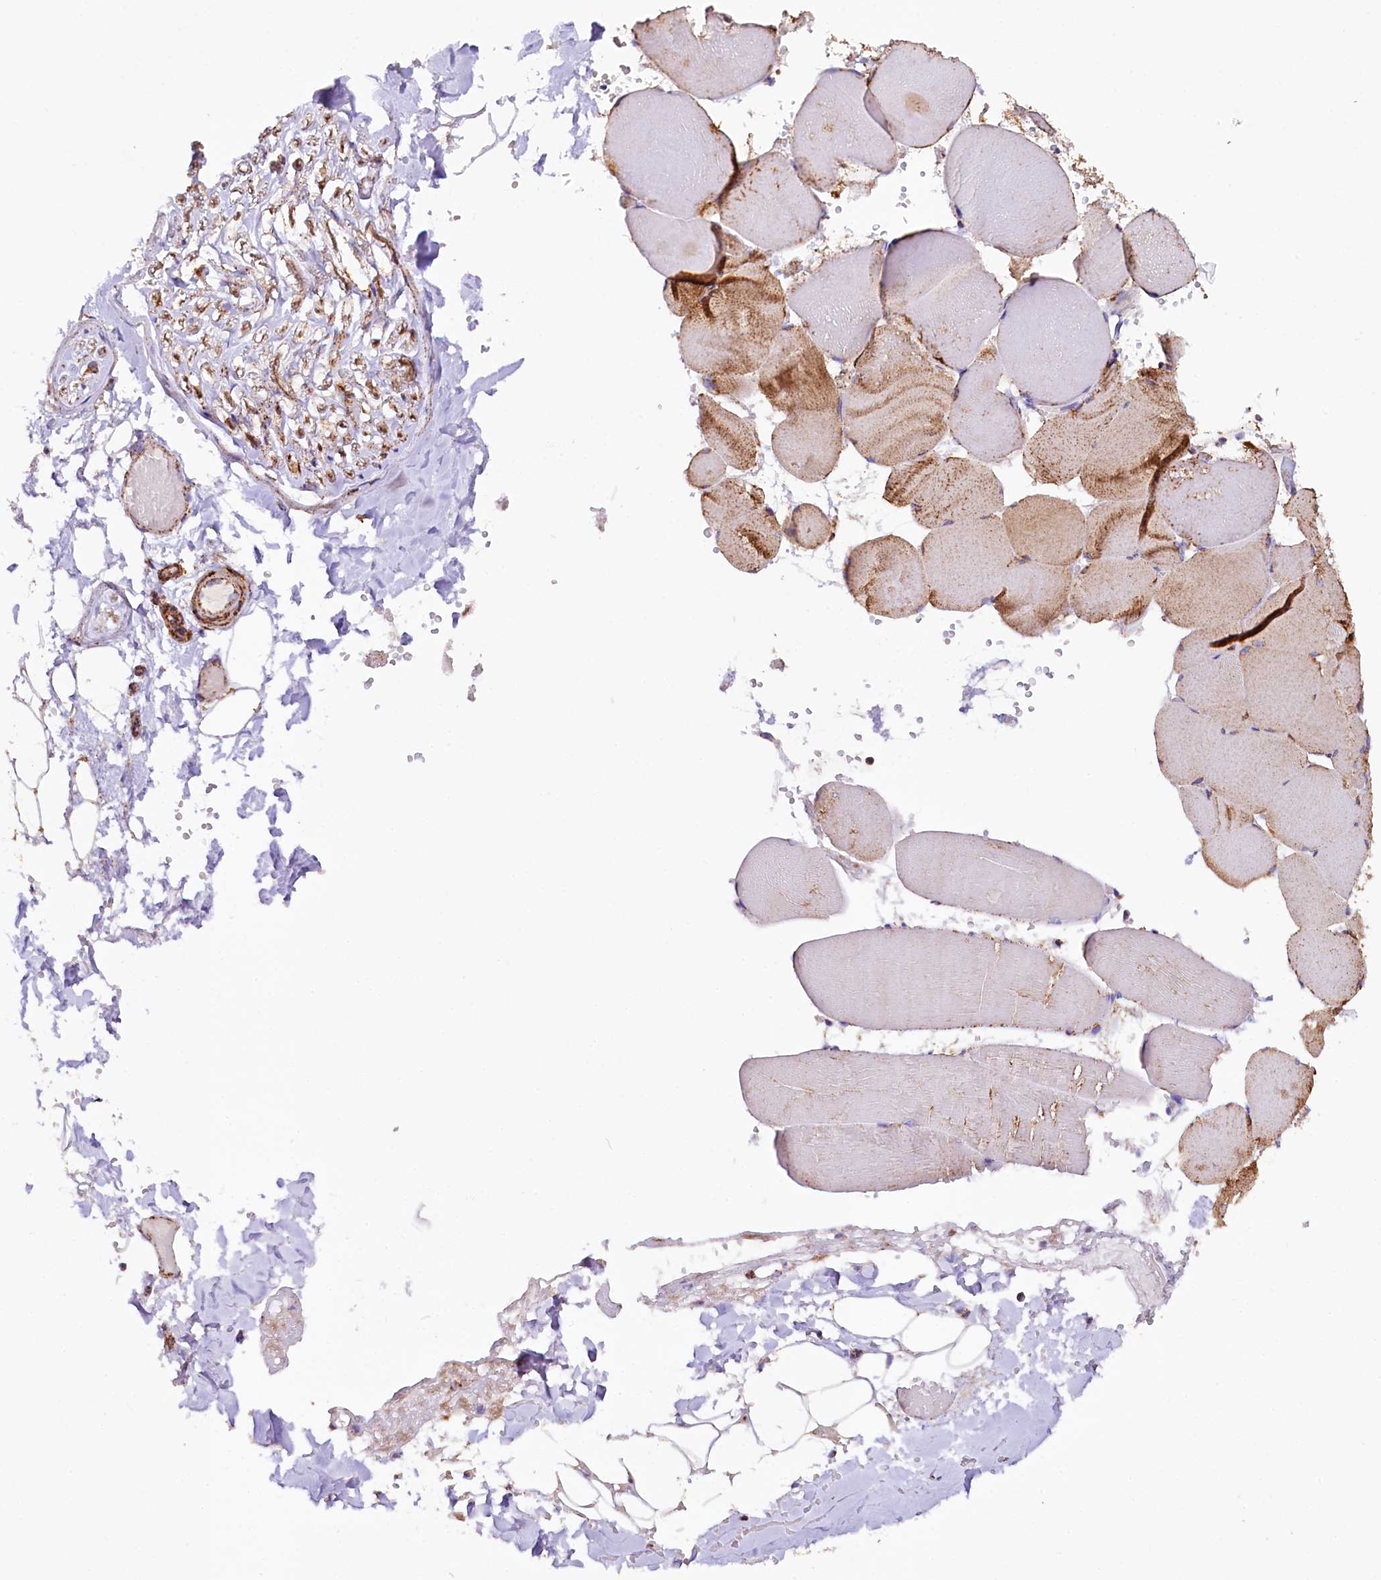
{"staining": {"intensity": "strong", "quantity": "25%-75%", "location": "cytoplasmic/membranous"}, "tissue": "adipose tissue", "cell_type": "Adipocytes", "image_type": "normal", "snomed": [{"axis": "morphology", "description": "Normal tissue, NOS"}, {"axis": "topography", "description": "Skeletal muscle"}, {"axis": "topography", "description": "Peripheral nerve tissue"}], "caption": "Strong cytoplasmic/membranous protein expression is present in about 25%-75% of adipocytes in adipose tissue. (Brightfield microscopy of DAB IHC at high magnification).", "gene": "APLP2", "patient": {"sex": "female", "age": 55}}